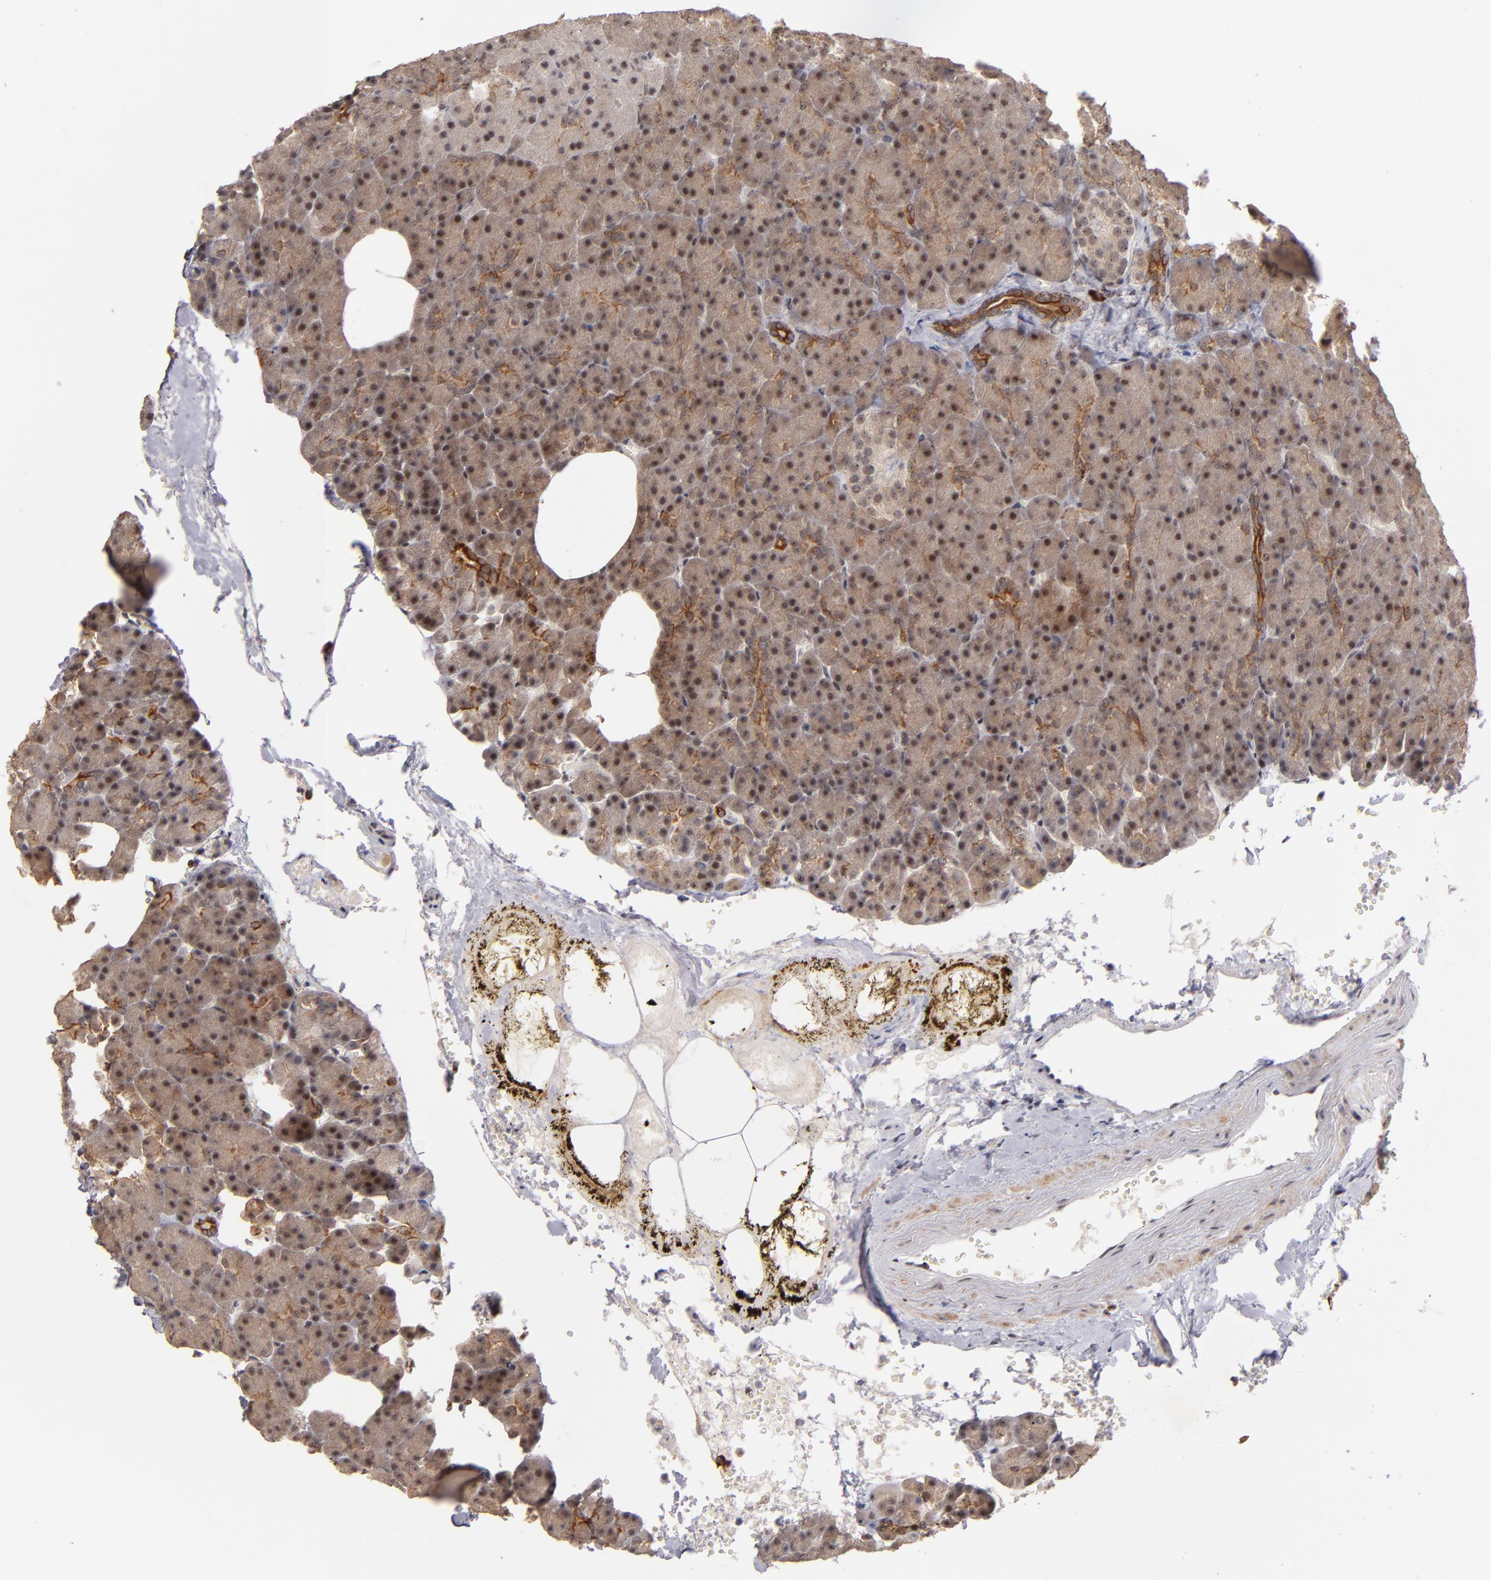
{"staining": {"intensity": "moderate", "quantity": ">75%", "location": "cytoplasmic/membranous,nuclear"}, "tissue": "pancreas", "cell_type": "Exocrine glandular cells", "image_type": "normal", "snomed": [{"axis": "morphology", "description": "Normal tissue, NOS"}, {"axis": "topography", "description": "Pancreas"}], "caption": "Immunohistochemistry image of normal human pancreas stained for a protein (brown), which displays medium levels of moderate cytoplasmic/membranous,nuclear positivity in about >75% of exocrine glandular cells.", "gene": "PCNX4", "patient": {"sex": "female", "age": 35}}